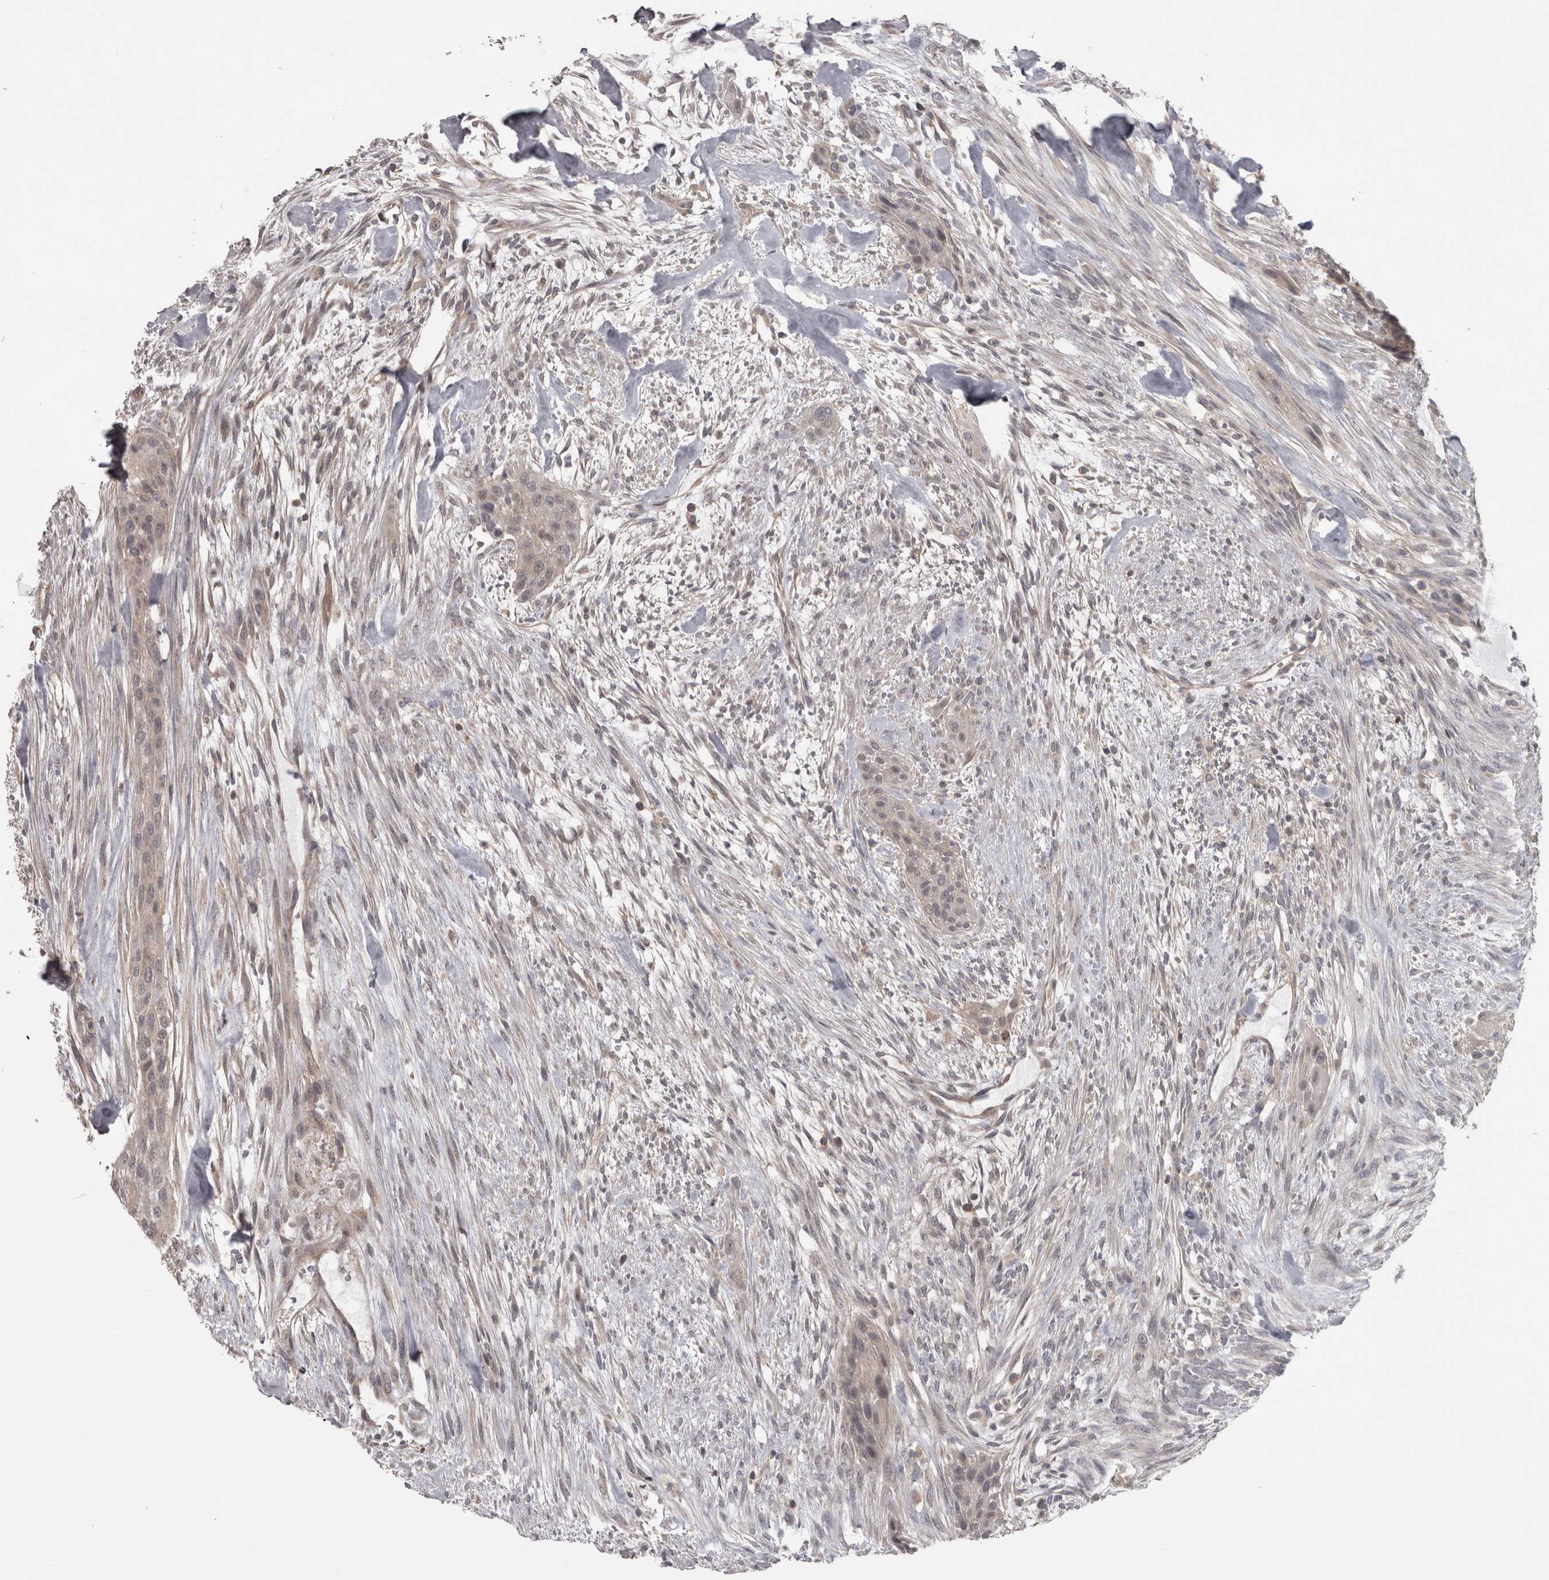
{"staining": {"intensity": "negative", "quantity": "none", "location": "none"}, "tissue": "urothelial cancer", "cell_type": "Tumor cells", "image_type": "cancer", "snomed": [{"axis": "morphology", "description": "Urothelial carcinoma, High grade"}, {"axis": "topography", "description": "Urinary bladder"}], "caption": "Urothelial carcinoma (high-grade) was stained to show a protein in brown. There is no significant staining in tumor cells.", "gene": "PPP1R12B", "patient": {"sex": "male", "age": 35}}